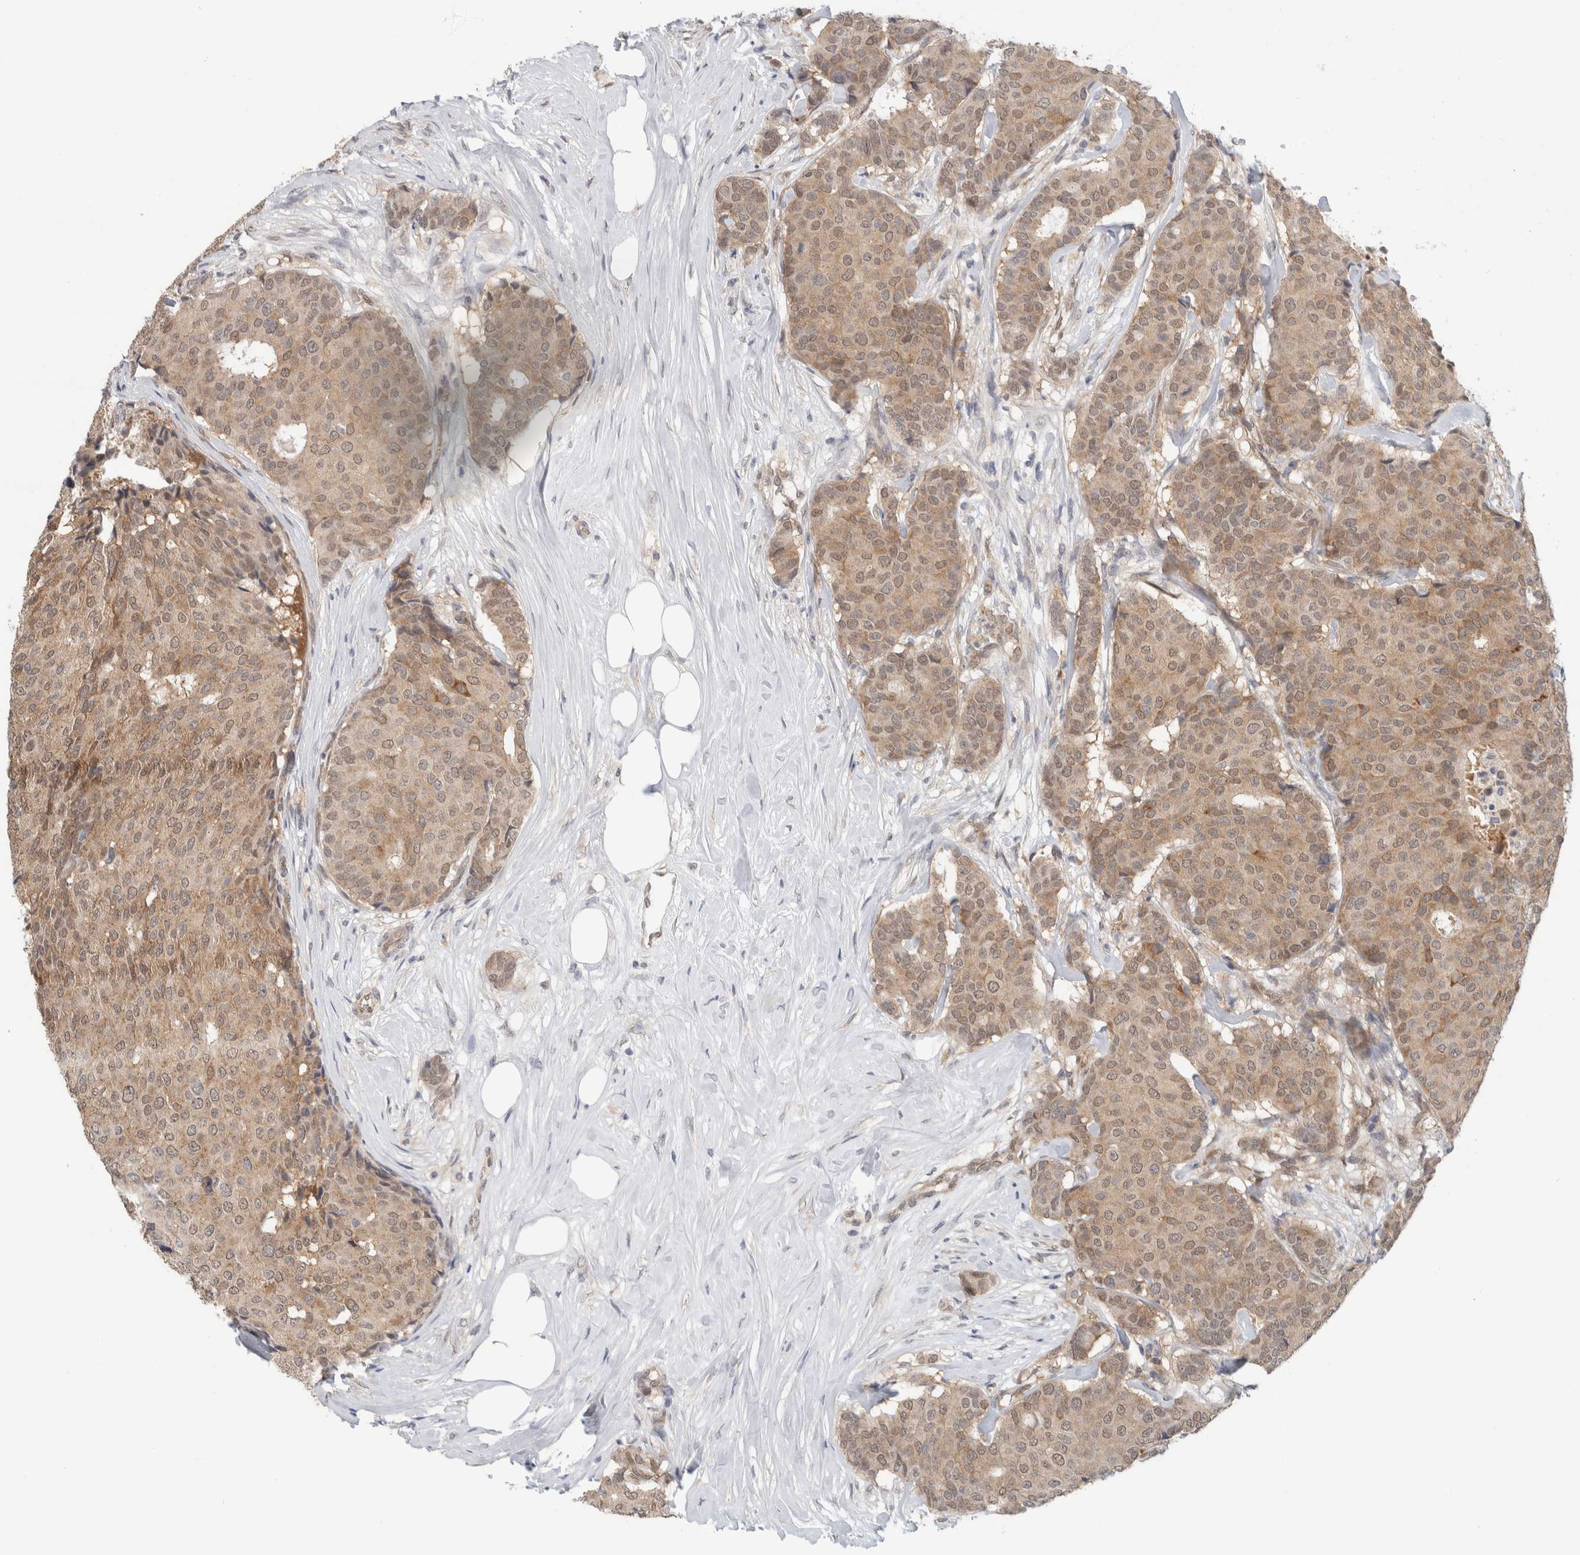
{"staining": {"intensity": "moderate", "quantity": ">75%", "location": "cytoplasmic/membranous"}, "tissue": "breast cancer", "cell_type": "Tumor cells", "image_type": "cancer", "snomed": [{"axis": "morphology", "description": "Duct carcinoma"}, {"axis": "topography", "description": "Breast"}], "caption": "A medium amount of moderate cytoplasmic/membranous staining is present in about >75% of tumor cells in invasive ductal carcinoma (breast) tissue. (brown staining indicates protein expression, while blue staining denotes nuclei).", "gene": "EIF4G3", "patient": {"sex": "female", "age": 75}}